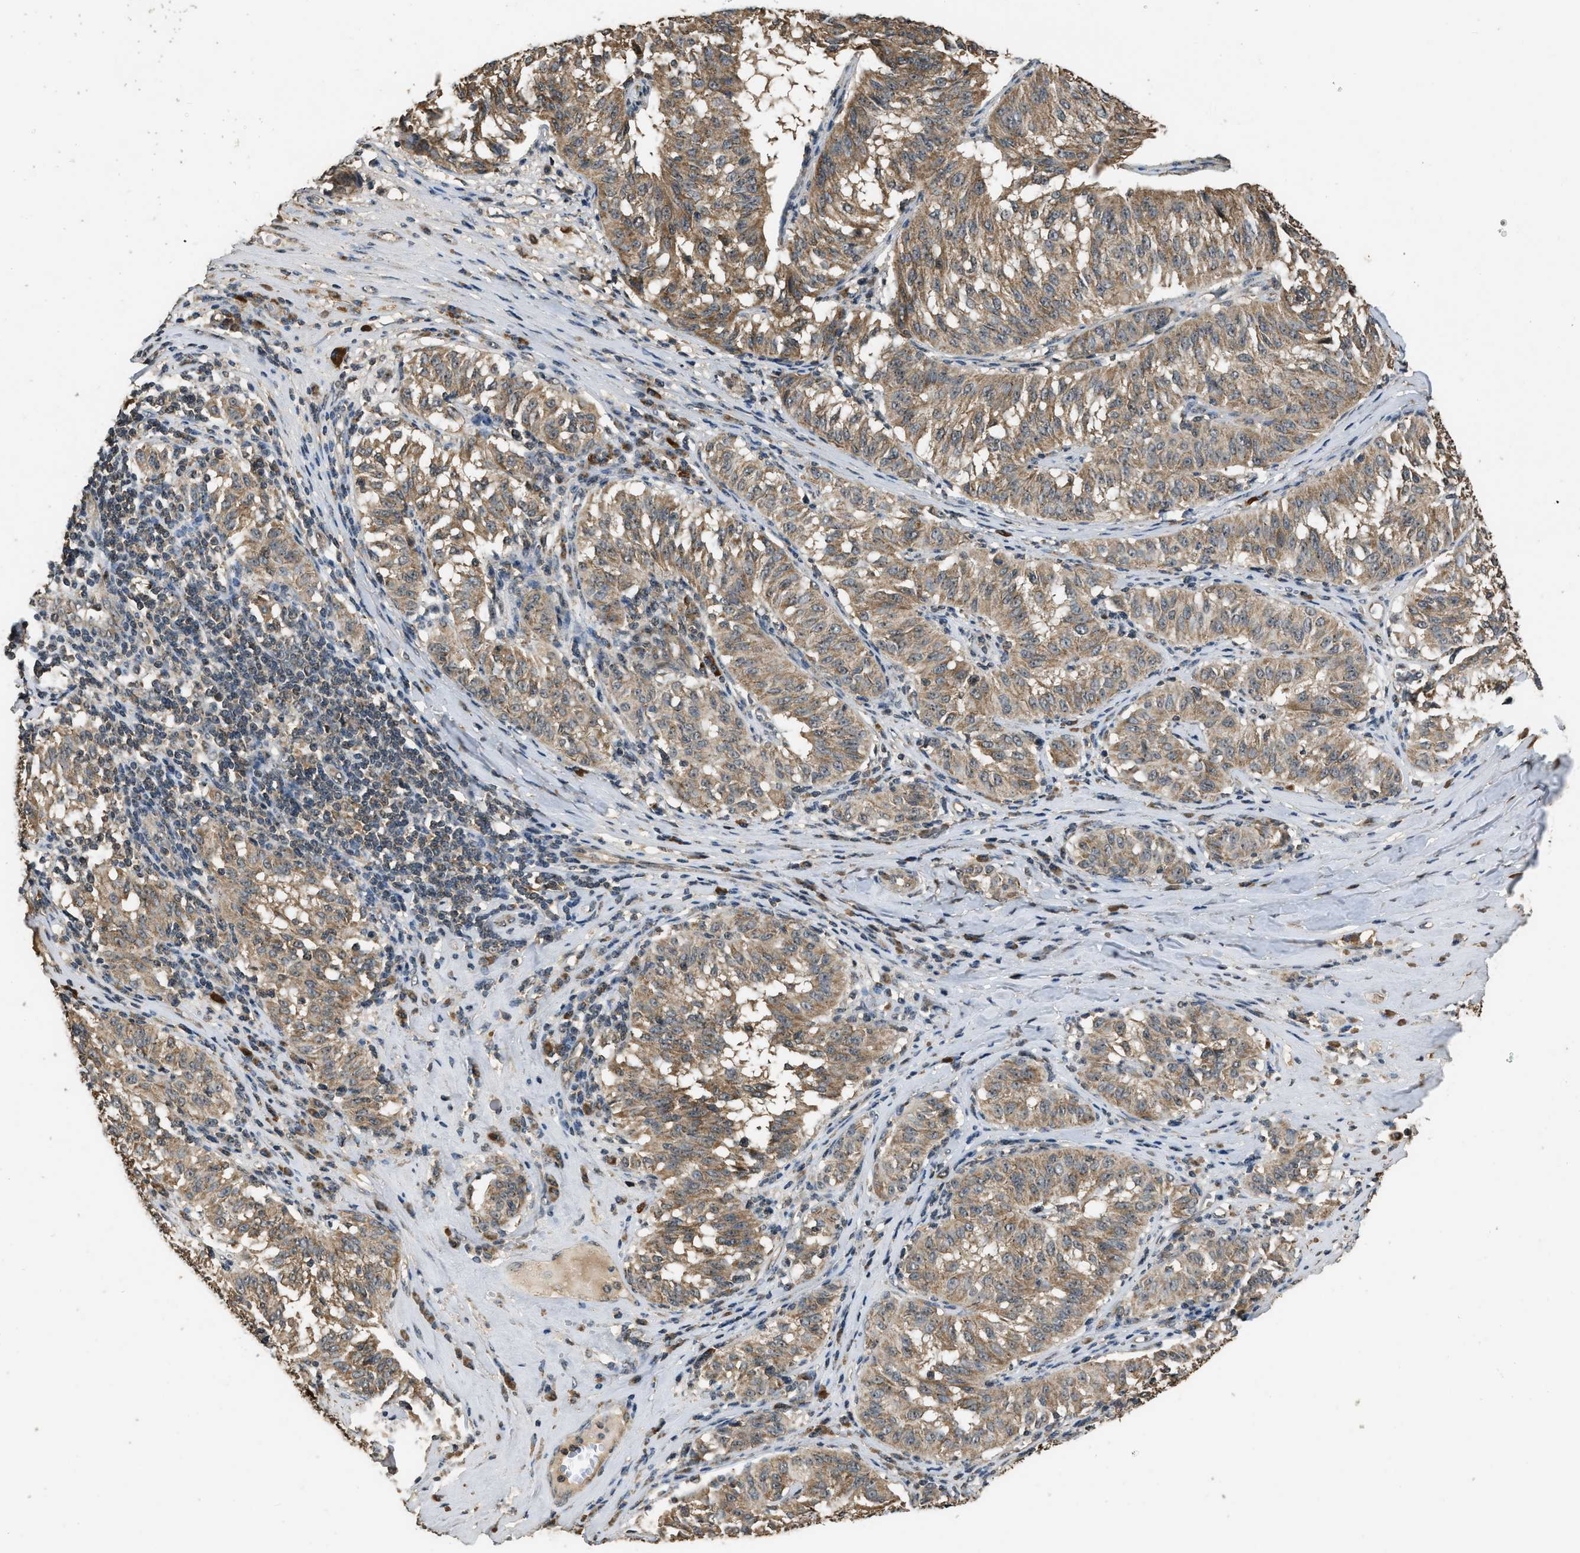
{"staining": {"intensity": "moderate", "quantity": ">75%", "location": "cytoplasmic/membranous"}, "tissue": "melanoma", "cell_type": "Tumor cells", "image_type": "cancer", "snomed": [{"axis": "morphology", "description": "Malignant melanoma, NOS"}, {"axis": "topography", "description": "Skin"}], "caption": "This histopathology image exhibits IHC staining of malignant melanoma, with medium moderate cytoplasmic/membranous positivity in about >75% of tumor cells.", "gene": "DENND6B", "patient": {"sex": "female", "age": 72}}